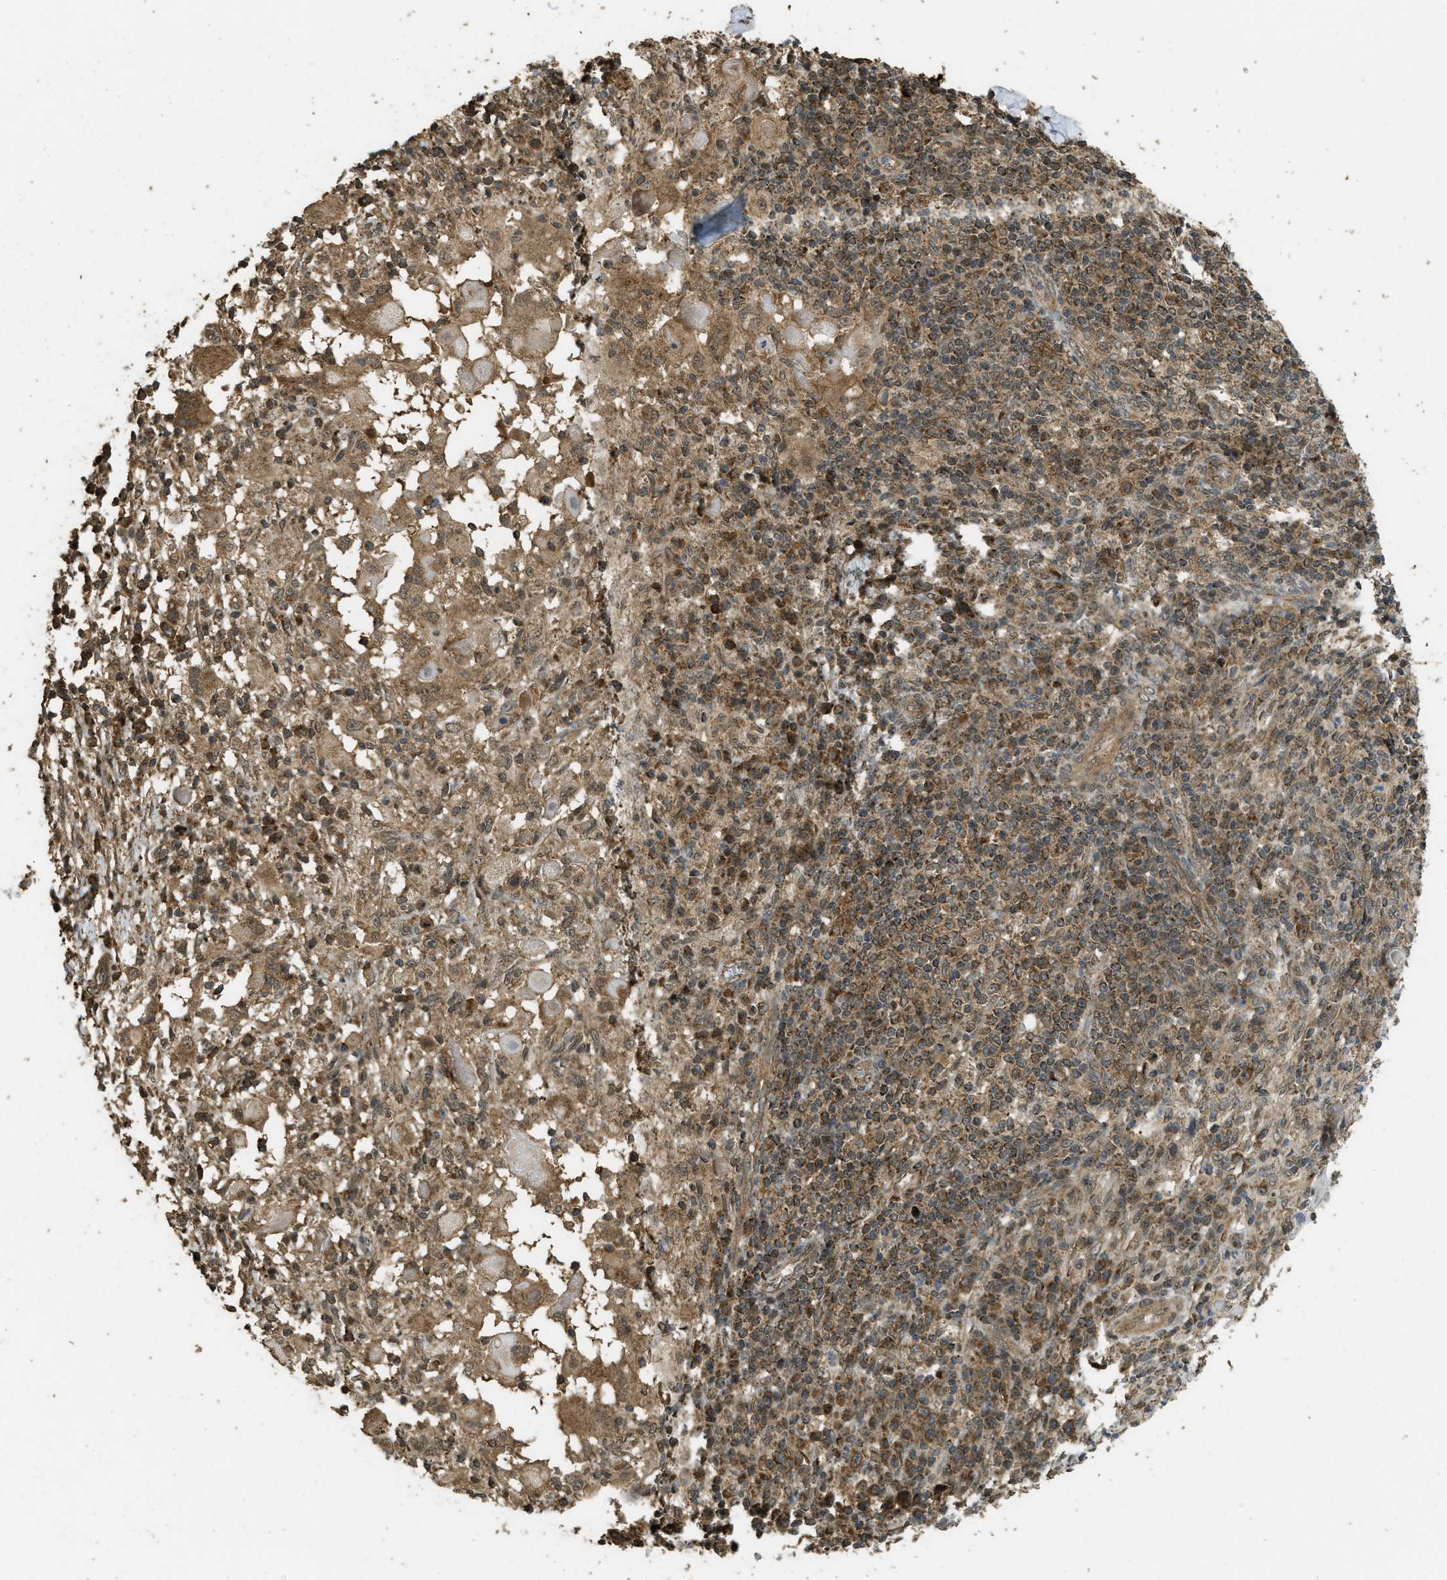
{"staining": {"intensity": "moderate", "quantity": ">75%", "location": "cytoplasmic/membranous,nuclear"}, "tissue": "skin cancer", "cell_type": "Tumor cells", "image_type": "cancer", "snomed": [{"axis": "morphology", "description": "Squamous cell carcinoma, NOS"}, {"axis": "topography", "description": "Skin"}], "caption": "A micrograph showing moderate cytoplasmic/membranous and nuclear staining in approximately >75% of tumor cells in skin cancer, as visualized by brown immunohistochemical staining.", "gene": "CTPS1", "patient": {"sex": "male", "age": 86}}